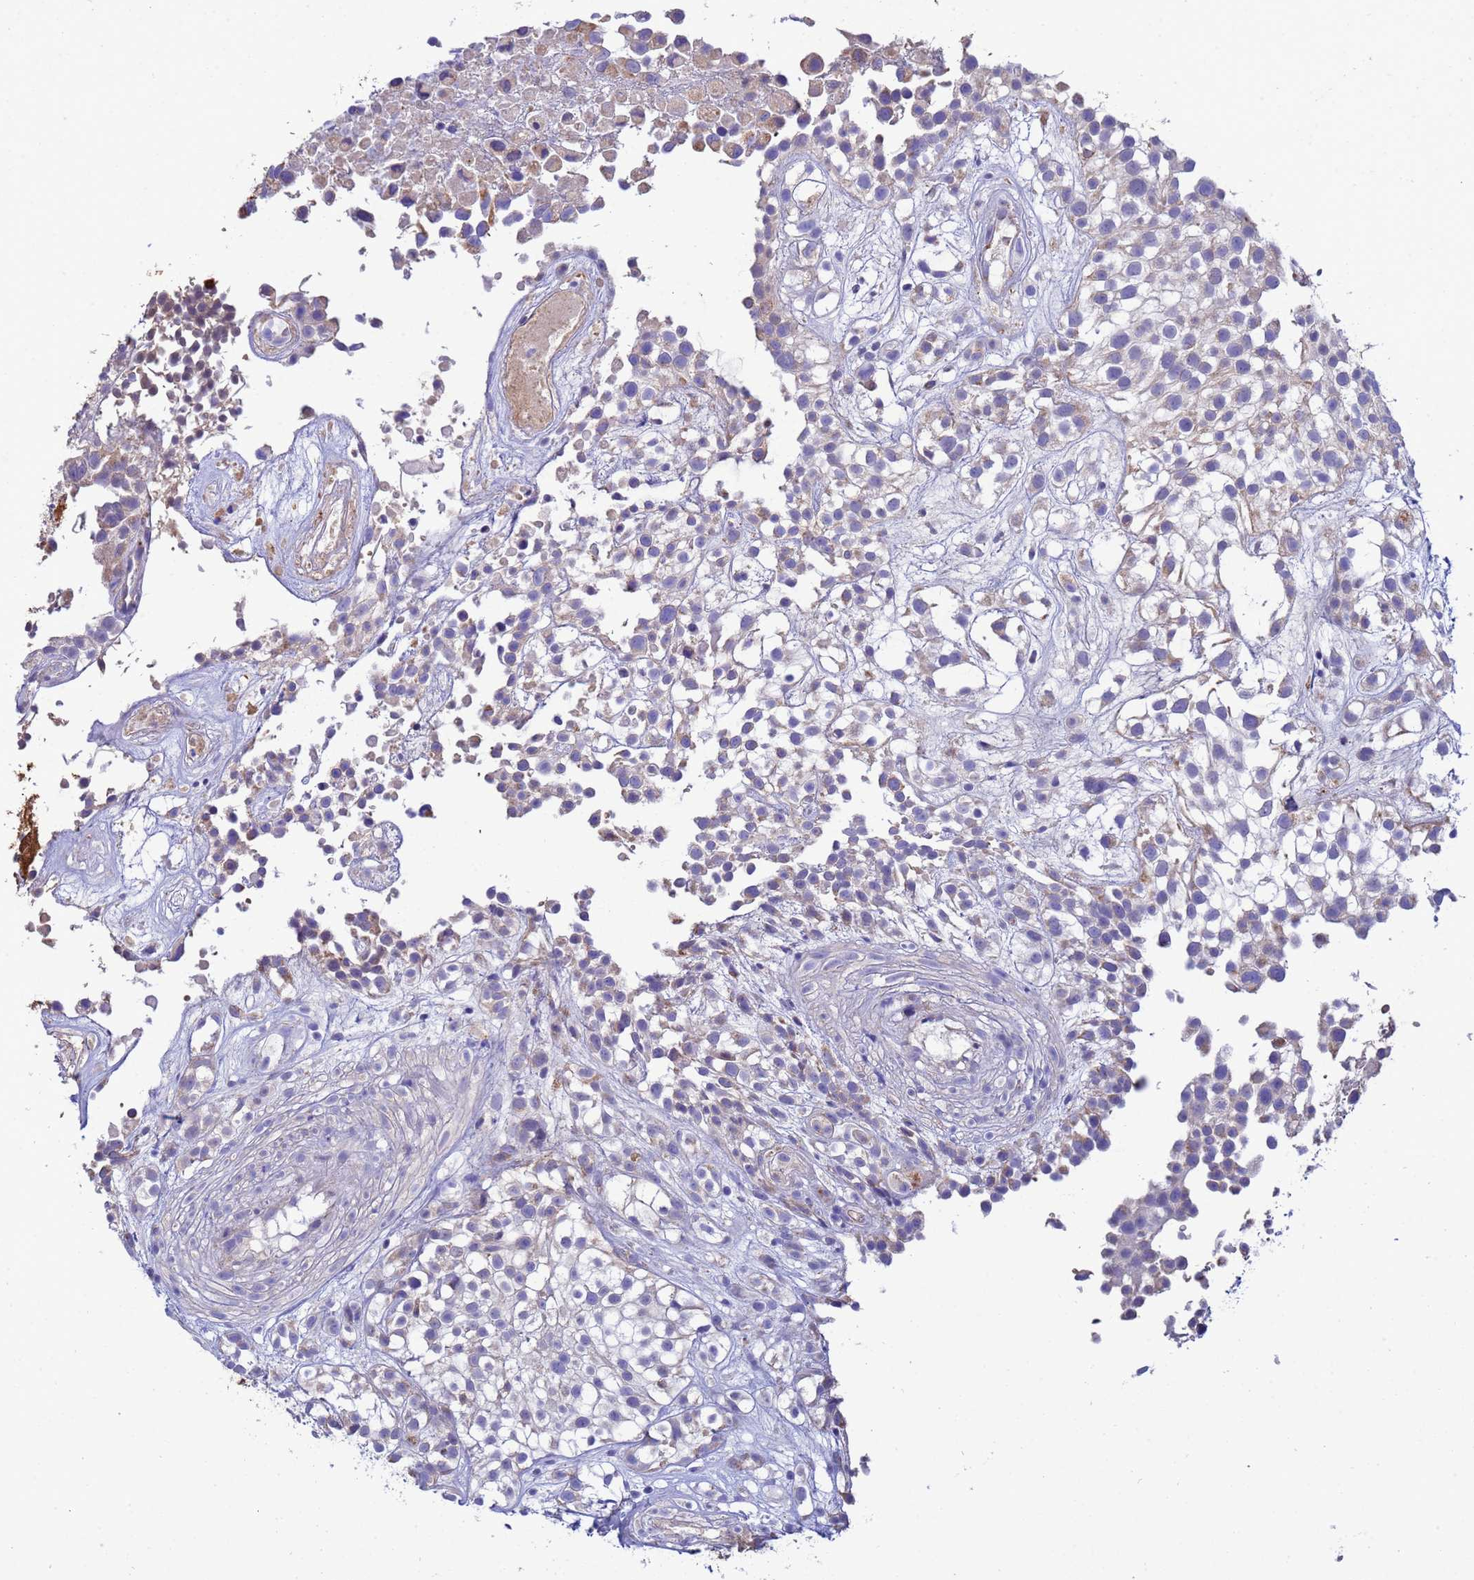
{"staining": {"intensity": "weak", "quantity": "<25%", "location": "cytoplasmic/membranous"}, "tissue": "urothelial cancer", "cell_type": "Tumor cells", "image_type": "cancer", "snomed": [{"axis": "morphology", "description": "Urothelial carcinoma, High grade"}, {"axis": "topography", "description": "Urinary bladder"}], "caption": "Immunohistochemistry micrograph of human high-grade urothelial carcinoma stained for a protein (brown), which reveals no positivity in tumor cells. (DAB (3,3'-diaminobenzidine) IHC visualized using brightfield microscopy, high magnification).", "gene": "GLUD1", "patient": {"sex": "male", "age": 56}}